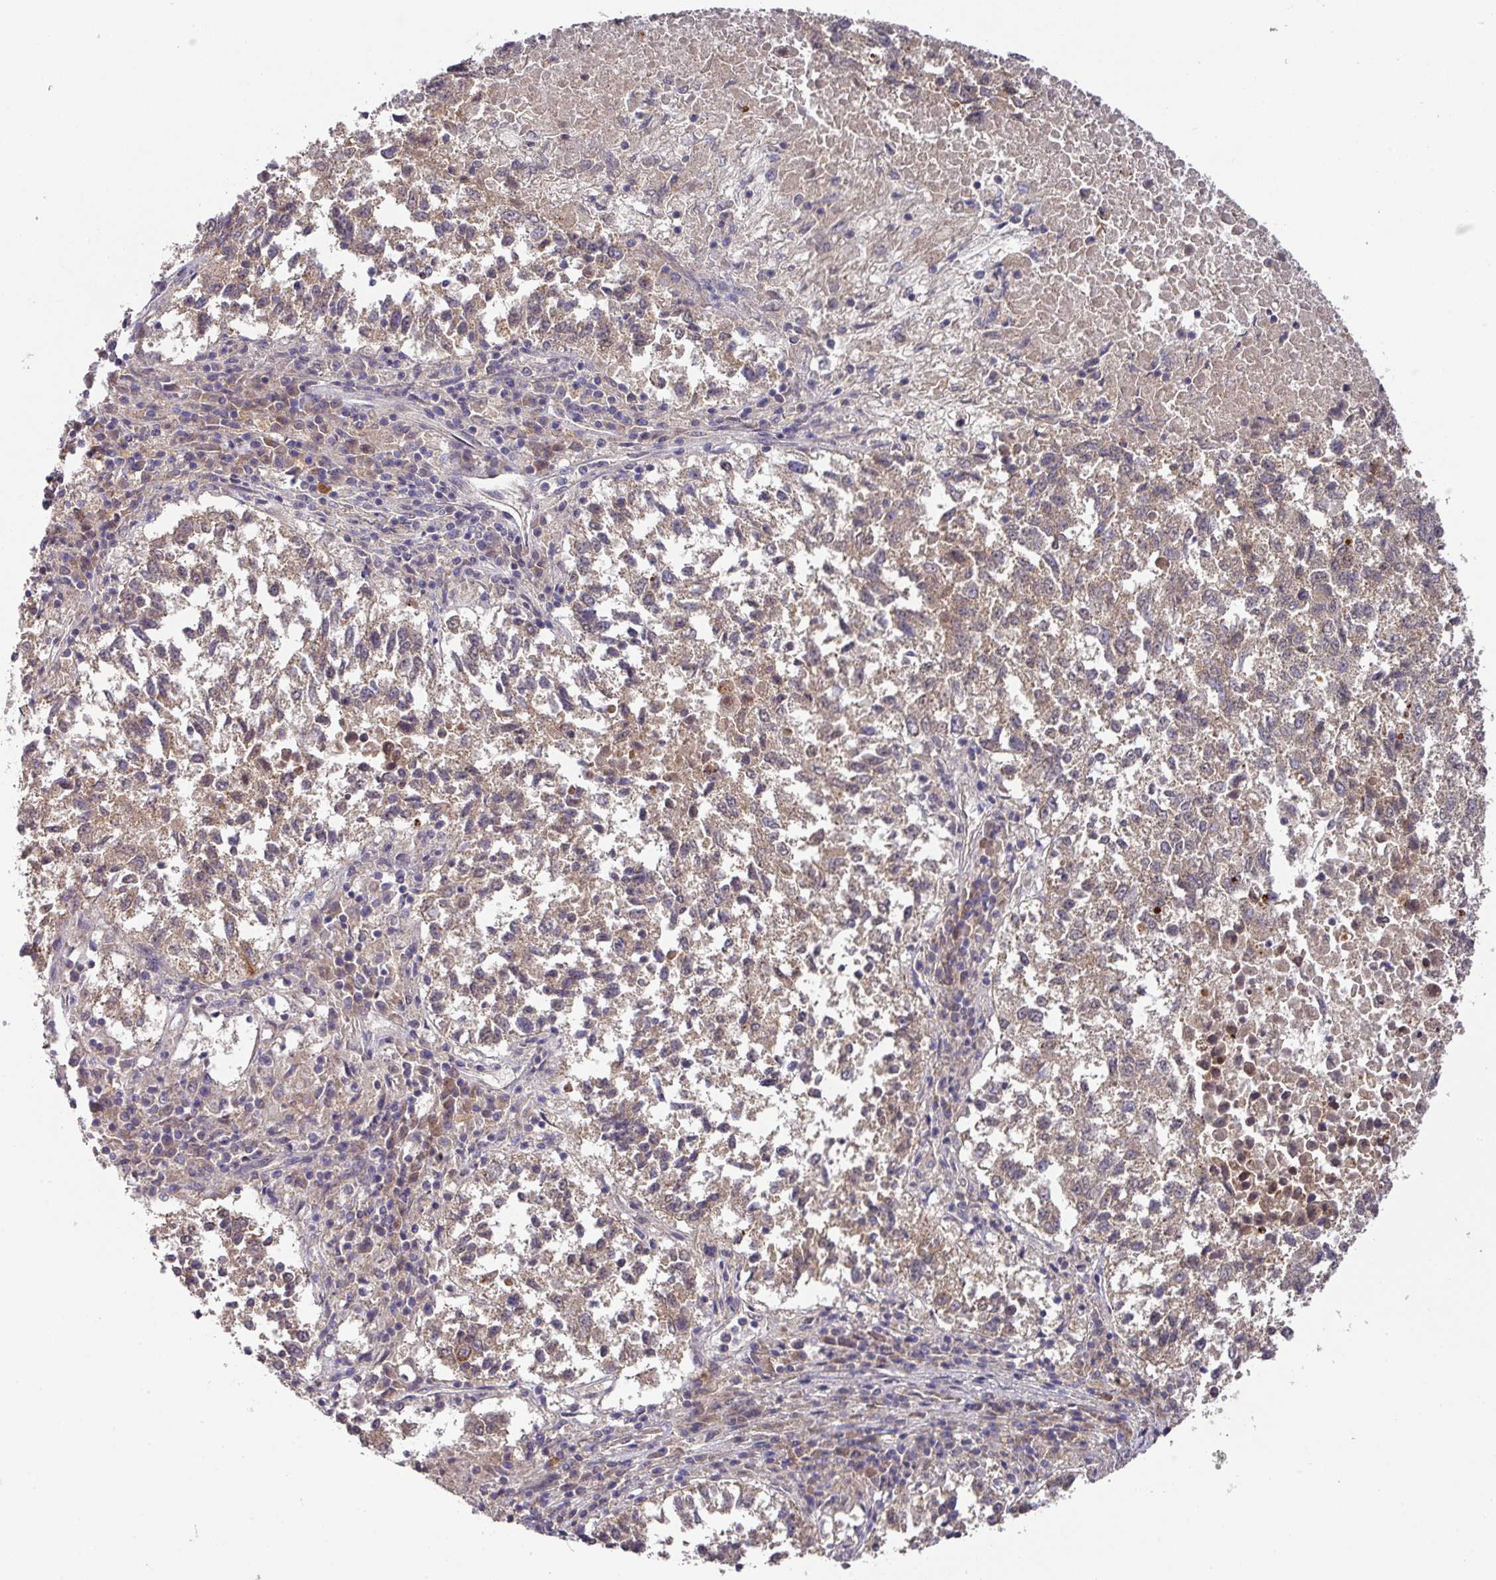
{"staining": {"intensity": "weak", "quantity": ">75%", "location": "cytoplasmic/membranous"}, "tissue": "lung cancer", "cell_type": "Tumor cells", "image_type": "cancer", "snomed": [{"axis": "morphology", "description": "Squamous cell carcinoma, NOS"}, {"axis": "topography", "description": "Lung"}], "caption": "Protein staining demonstrates weak cytoplasmic/membranous staining in approximately >75% of tumor cells in lung cancer (squamous cell carcinoma).", "gene": "EXTL3", "patient": {"sex": "male", "age": 73}}